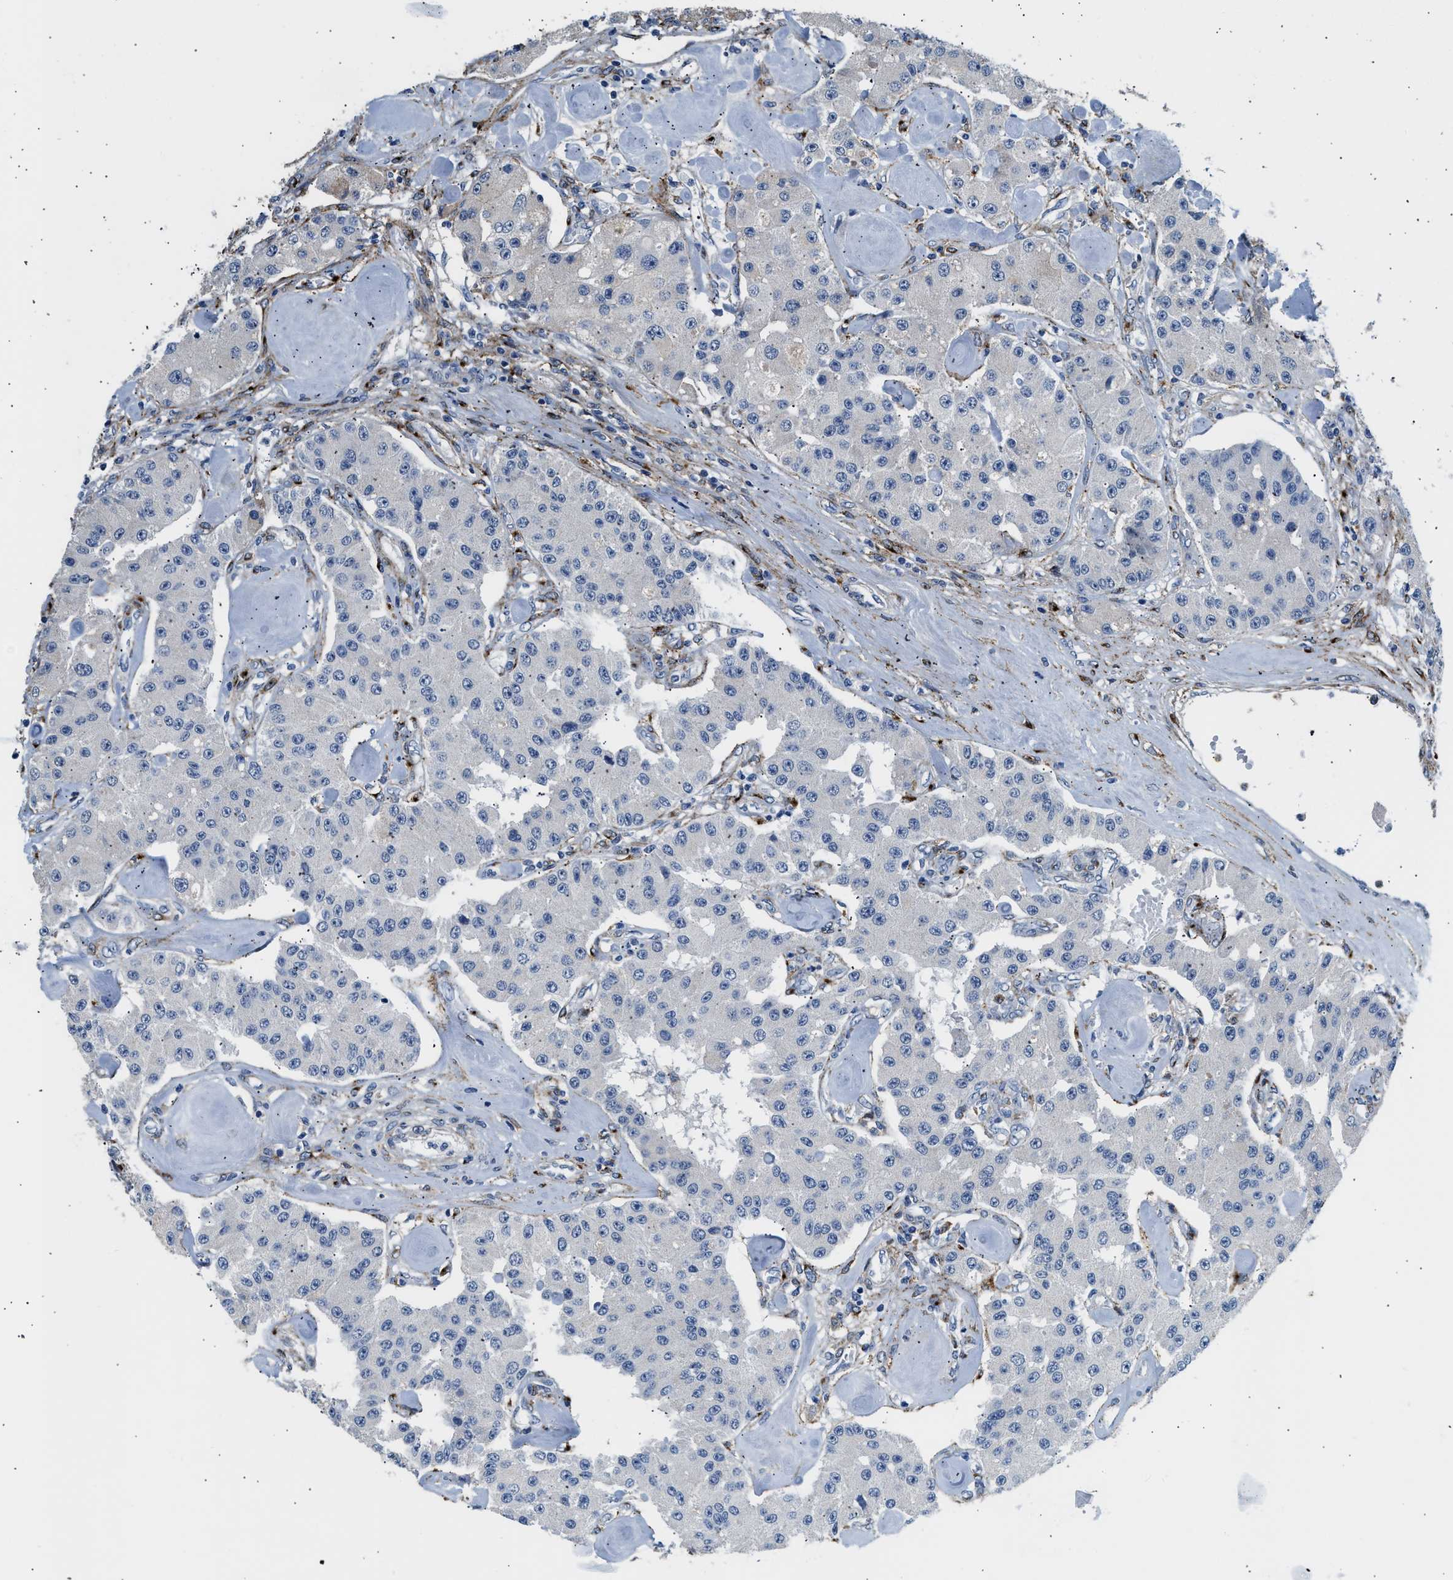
{"staining": {"intensity": "negative", "quantity": "none", "location": "none"}, "tissue": "carcinoid", "cell_type": "Tumor cells", "image_type": "cancer", "snomed": [{"axis": "morphology", "description": "Carcinoid, malignant, NOS"}, {"axis": "topography", "description": "Pancreas"}], "caption": "The histopathology image reveals no significant expression in tumor cells of carcinoid.", "gene": "LRP1", "patient": {"sex": "male", "age": 41}}